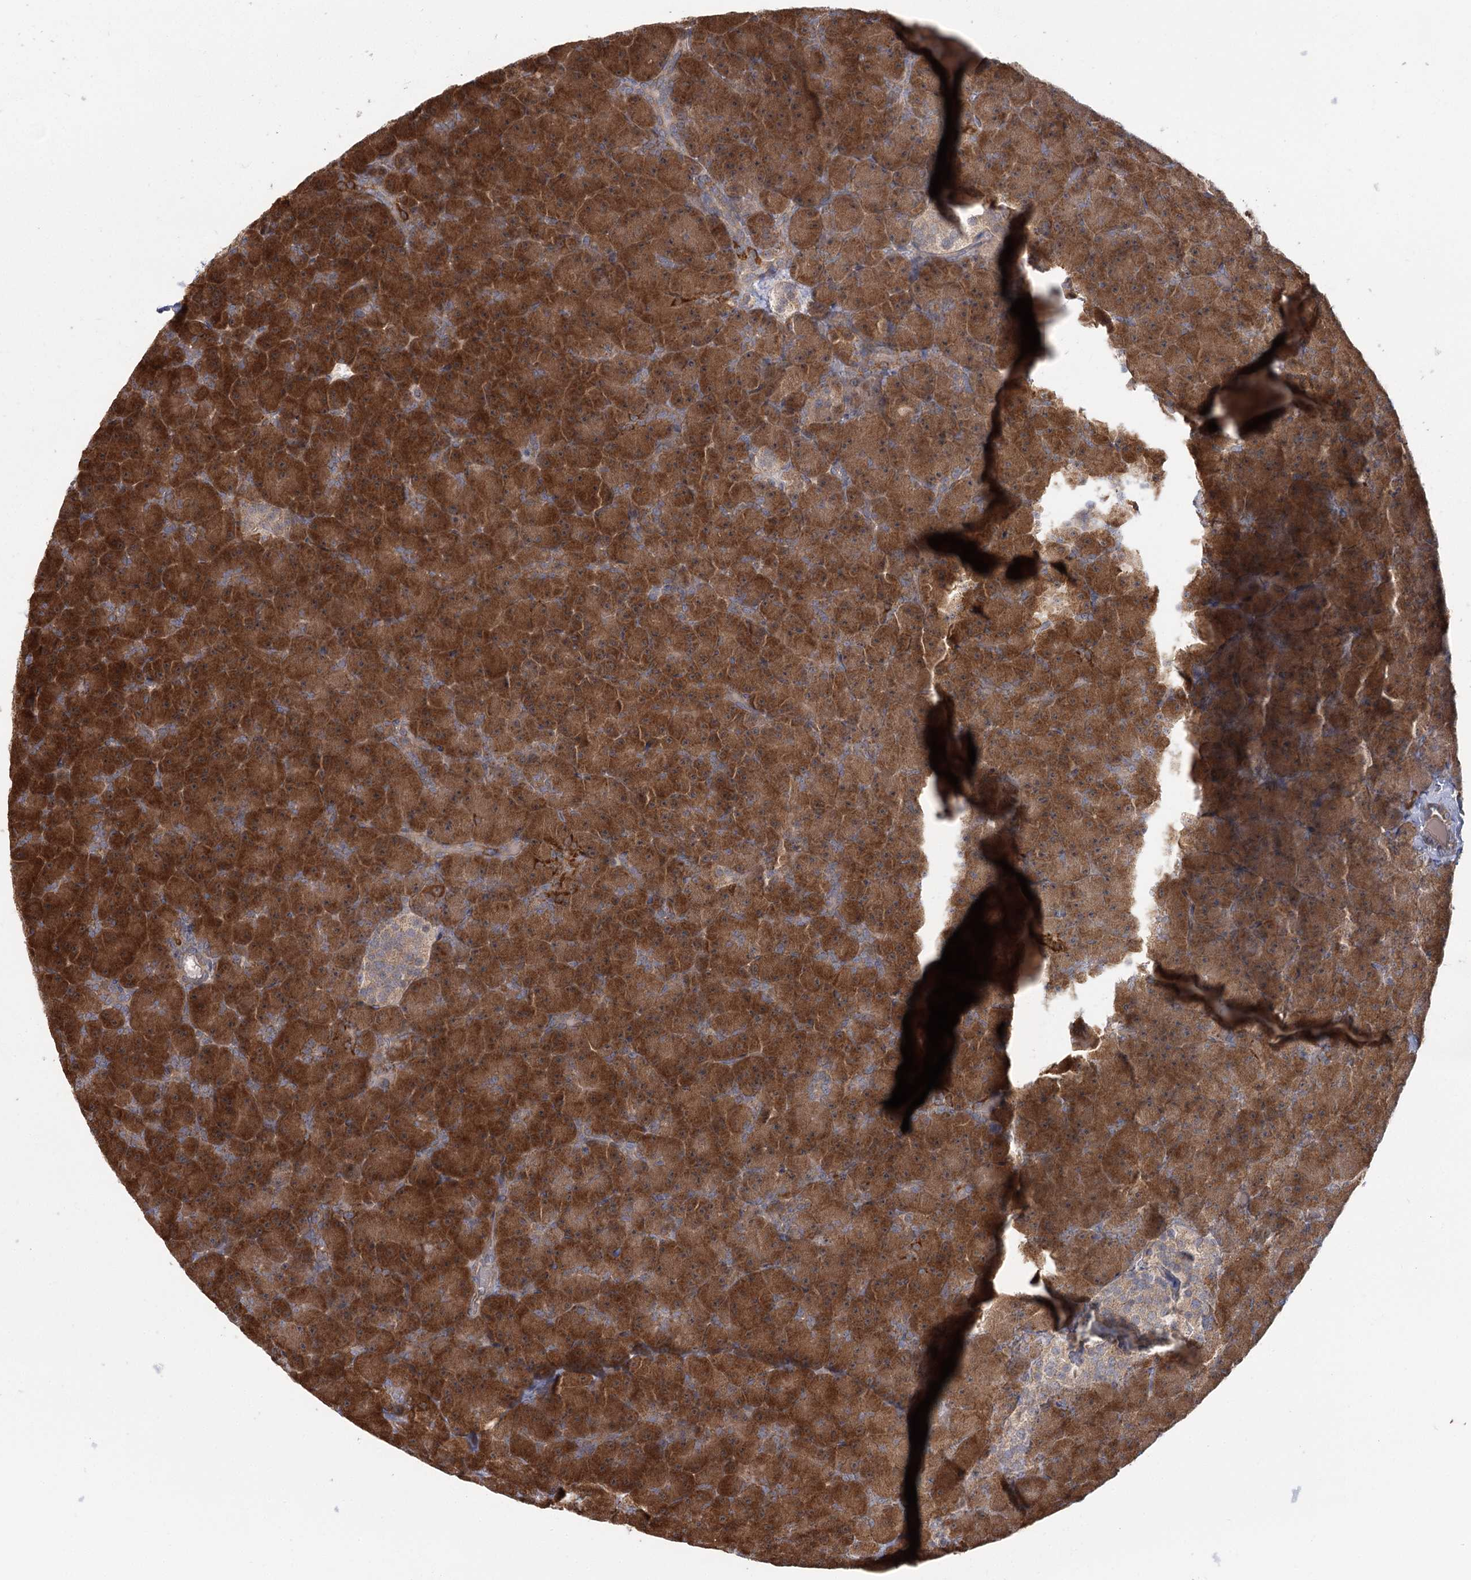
{"staining": {"intensity": "strong", "quantity": ">75%", "location": "cytoplasmic/membranous"}, "tissue": "pancreas", "cell_type": "Exocrine glandular cells", "image_type": "normal", "snomed": [{"axis": "morphology", "description": "Normal tissue, NOS"}, {"axis": "topography", "description": "Pancreas"}], "caption": "Immunohistochemical staining of normal pancreas displays >75% levels of strong cytoplasmic/membranous protein positivity in approximately >75% of exocrine glandular cells. (Stains: DAB (3,3'-diaminobenzidine) in brown, nuclei in blue, Microscopy: brightfield microscopy at high magnification).", "gene": "TBC1D9B", "patient": {"sex": "male", "age": 36}}